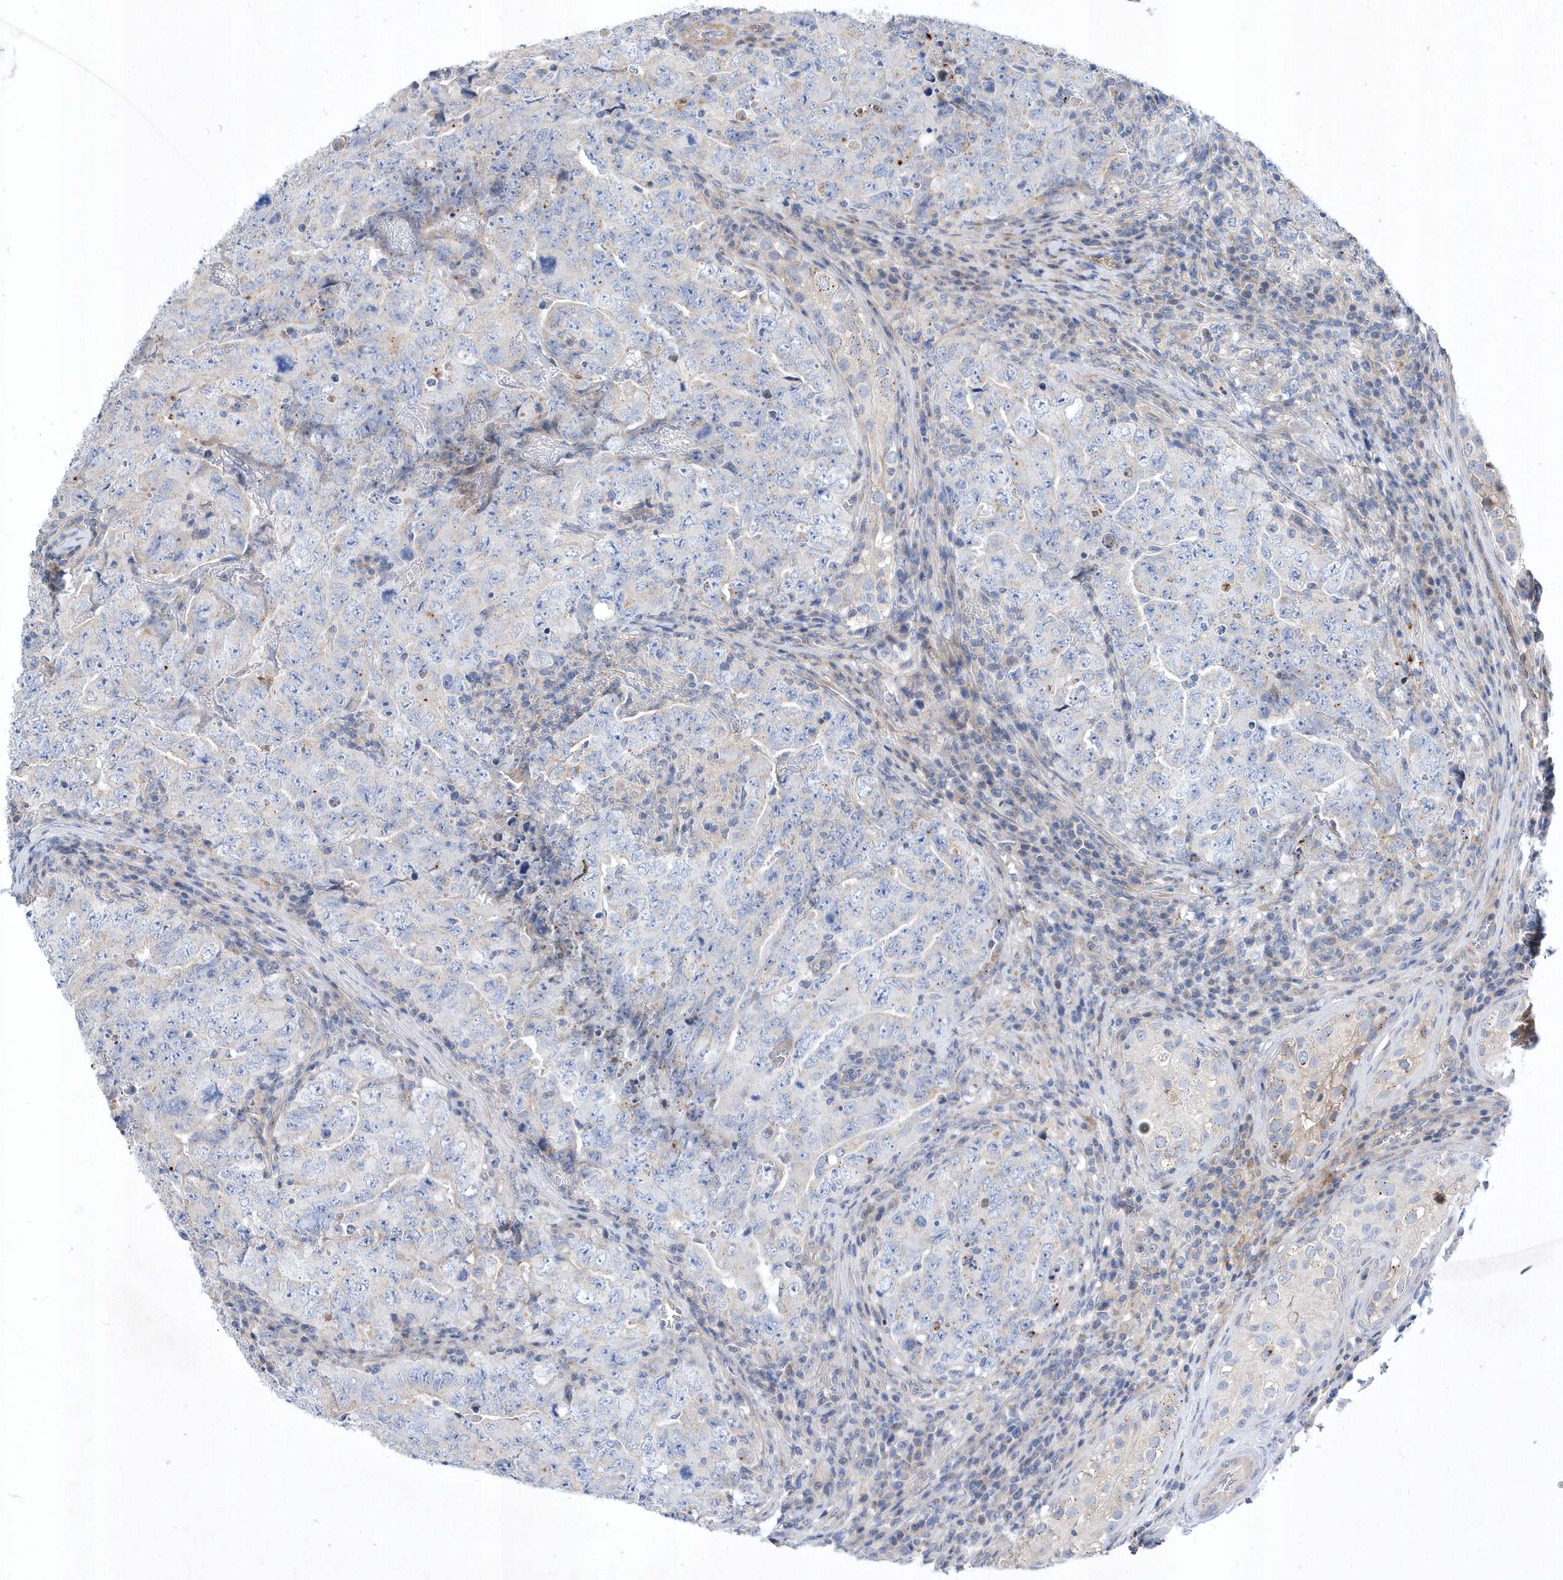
{"staining": {"intensity": "negative", "quantity": "none", "location": "none"}, "tissue": "testis cancer", "cell_type": "Tumor cells", "image_type": "cancer", "snomed": [{"axis": "morphology", "description": "Carcinoma, Embryonal, NOS"}, {"axis": "topography", "description": "Testis"}], "caption": "A high-resolution image shows immunohistochemistry staining of testis cancer (embryonal carcinoma), which exhibits no significant expression in tumor cells.", "gene": "LONRF2", "patient": {"sex": "male", "age": 26}}